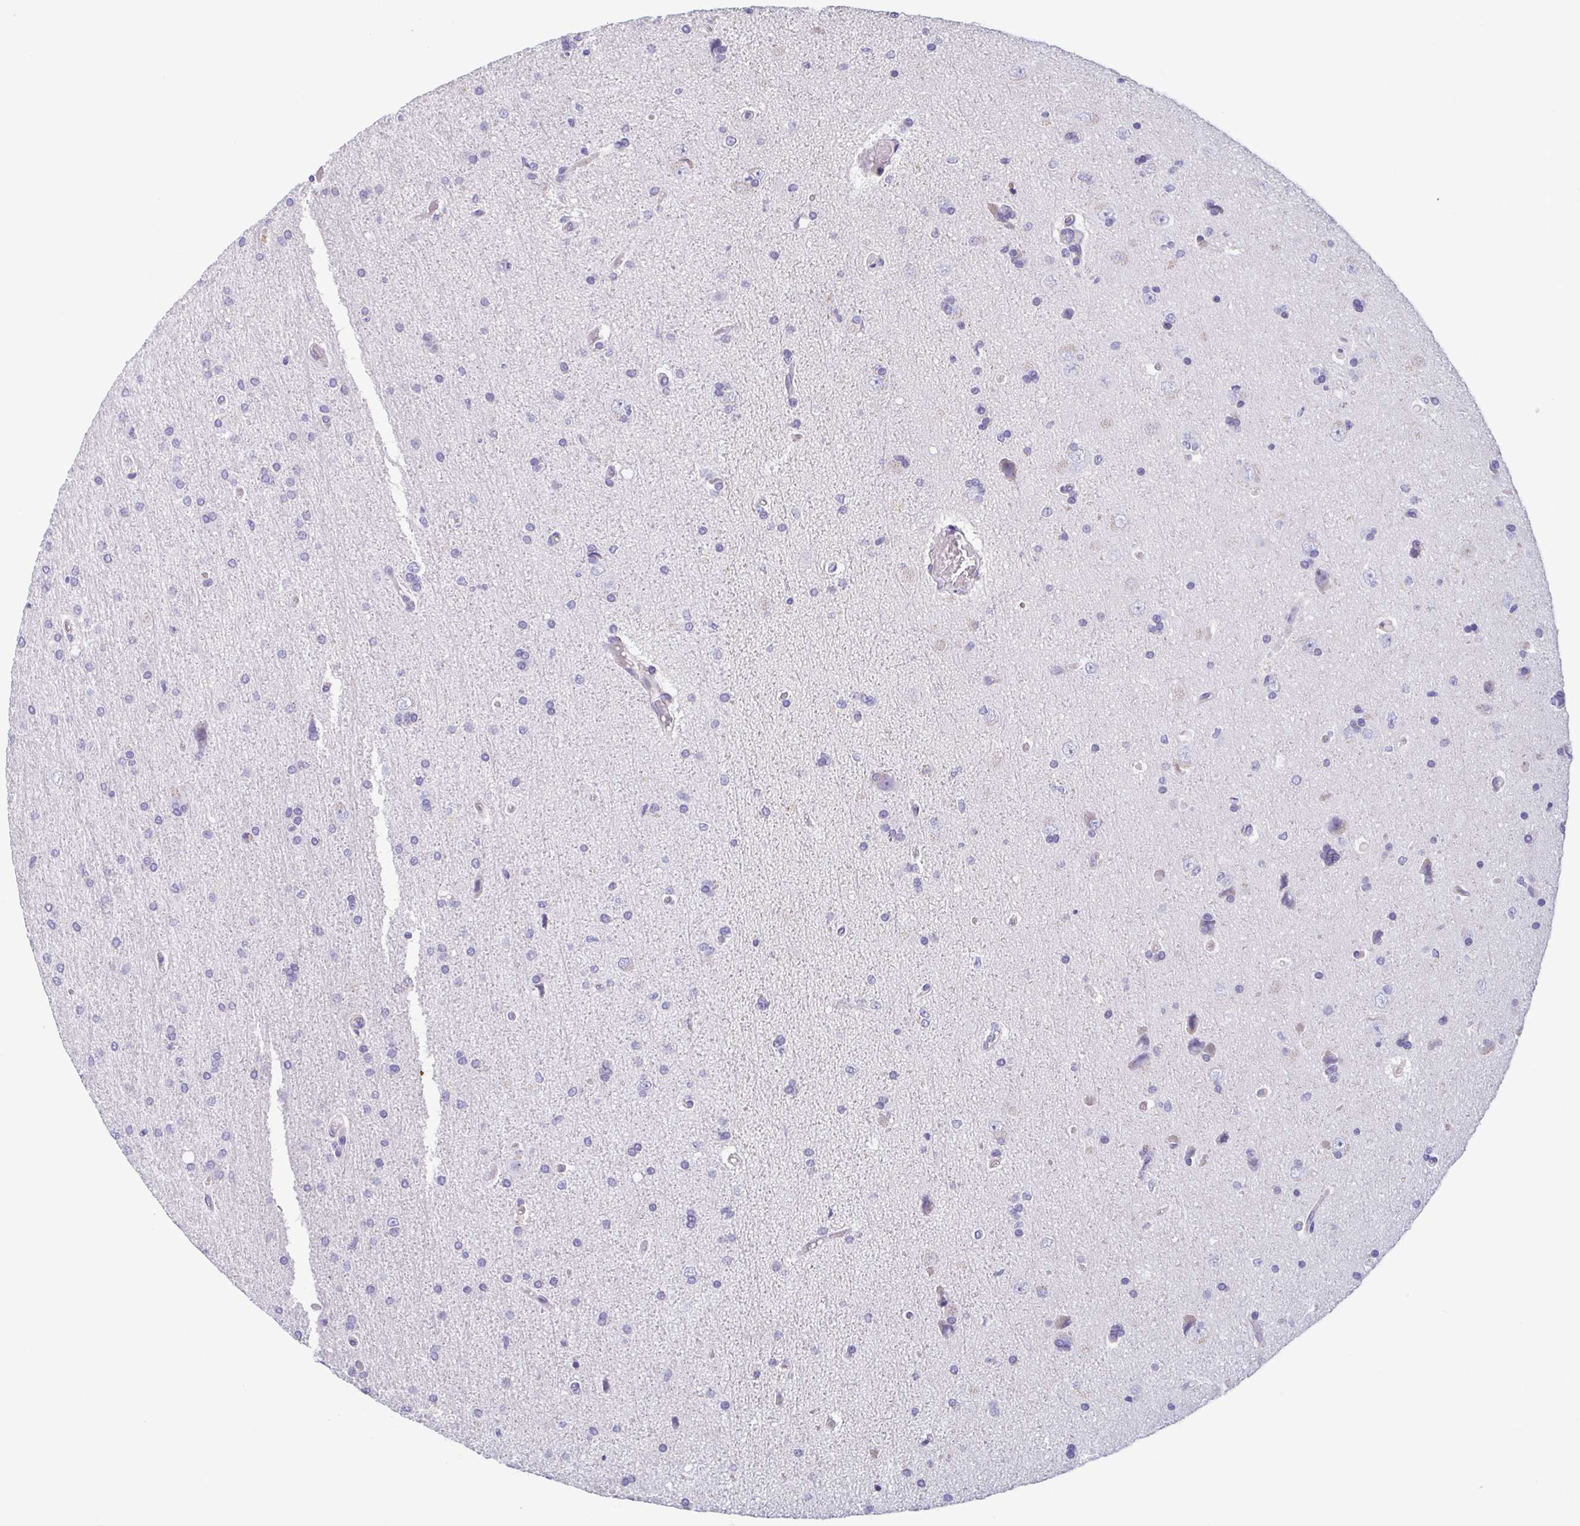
{"staining": {"intensity": "negative", "quantity": "none", "location": "none"}, "tissue": "glioma", "cell_type": "Tumor cells", "image_type": "cancer", "snomed": [{"axis": "morphology", "description": "Glioma, malignant, High grade"}, {"axis": "topography", "description": "Cerebral cortex"}], "caption": "Image shows no protein expression in tumor cells of glioma tissue.", "gene": "MORC4", "patient": {"sex": "male", "age": 70}}